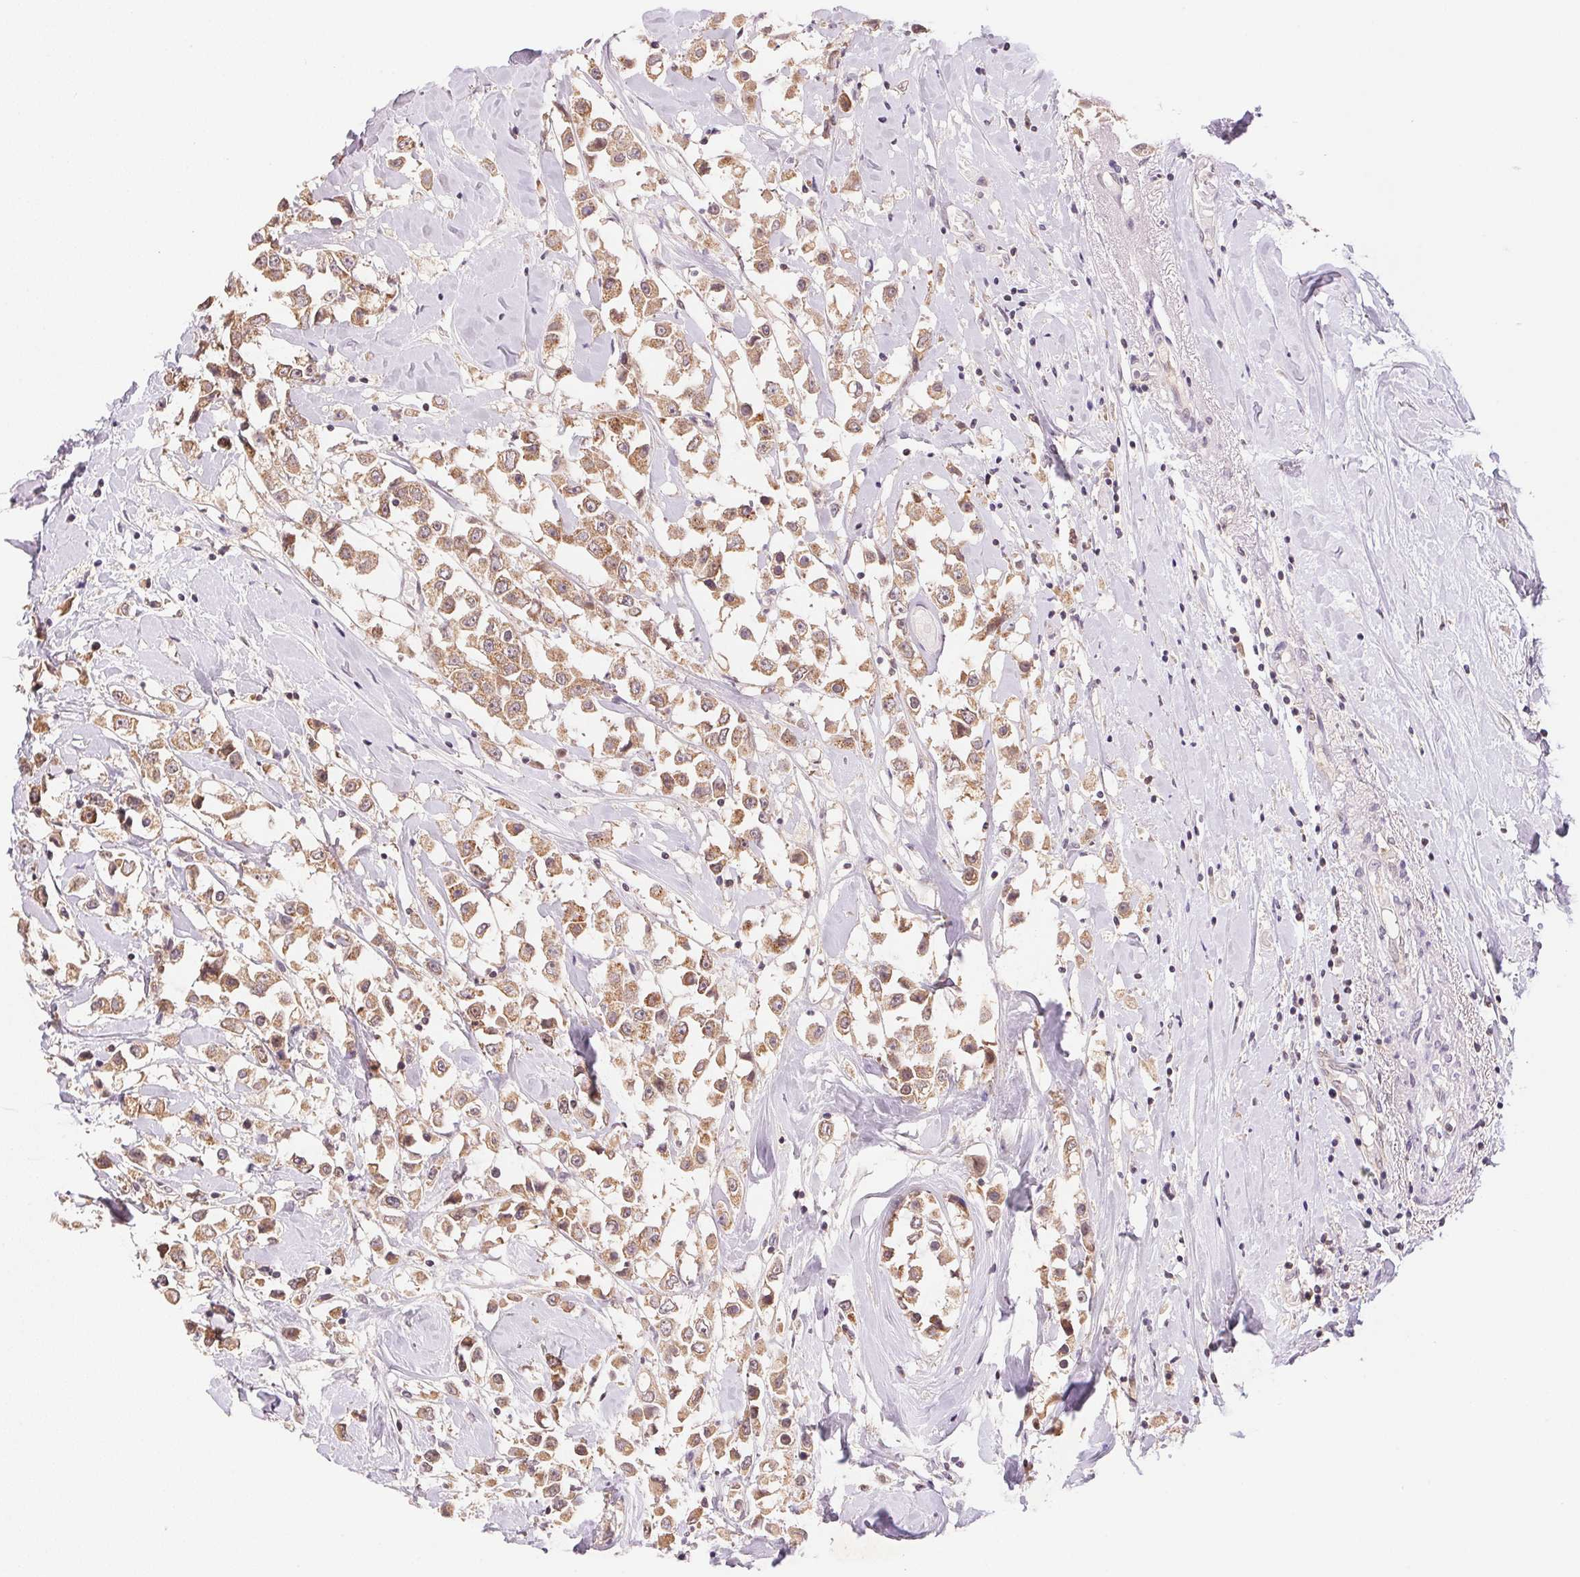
{"staining": {"intensity": "moderate", "quantity": ">75%", "location": "cytoplasmic/membranous"}, "tissue": "breast cancer", "cell_type": "Tumor cells", "image_type": "cancer", "snomed": [{"axis": "morphology", "description": "Duct carcinoma"}, {"axis": "topography", "description": "Breast"}], "caption": "Breast cancer (infiltrating ductal carcinoma) stained with immunohistochemistry (IHC) demonstrates moderate cytoplasmic/membranous expression in about >75% of tumor cells. The protein is stained brown, and the nuclei are stained in blue (DAB IHC with brightfield microscopy, high magnification).", "gene": "BNIP5", "patient": {"sex": "female", "age": 61}}